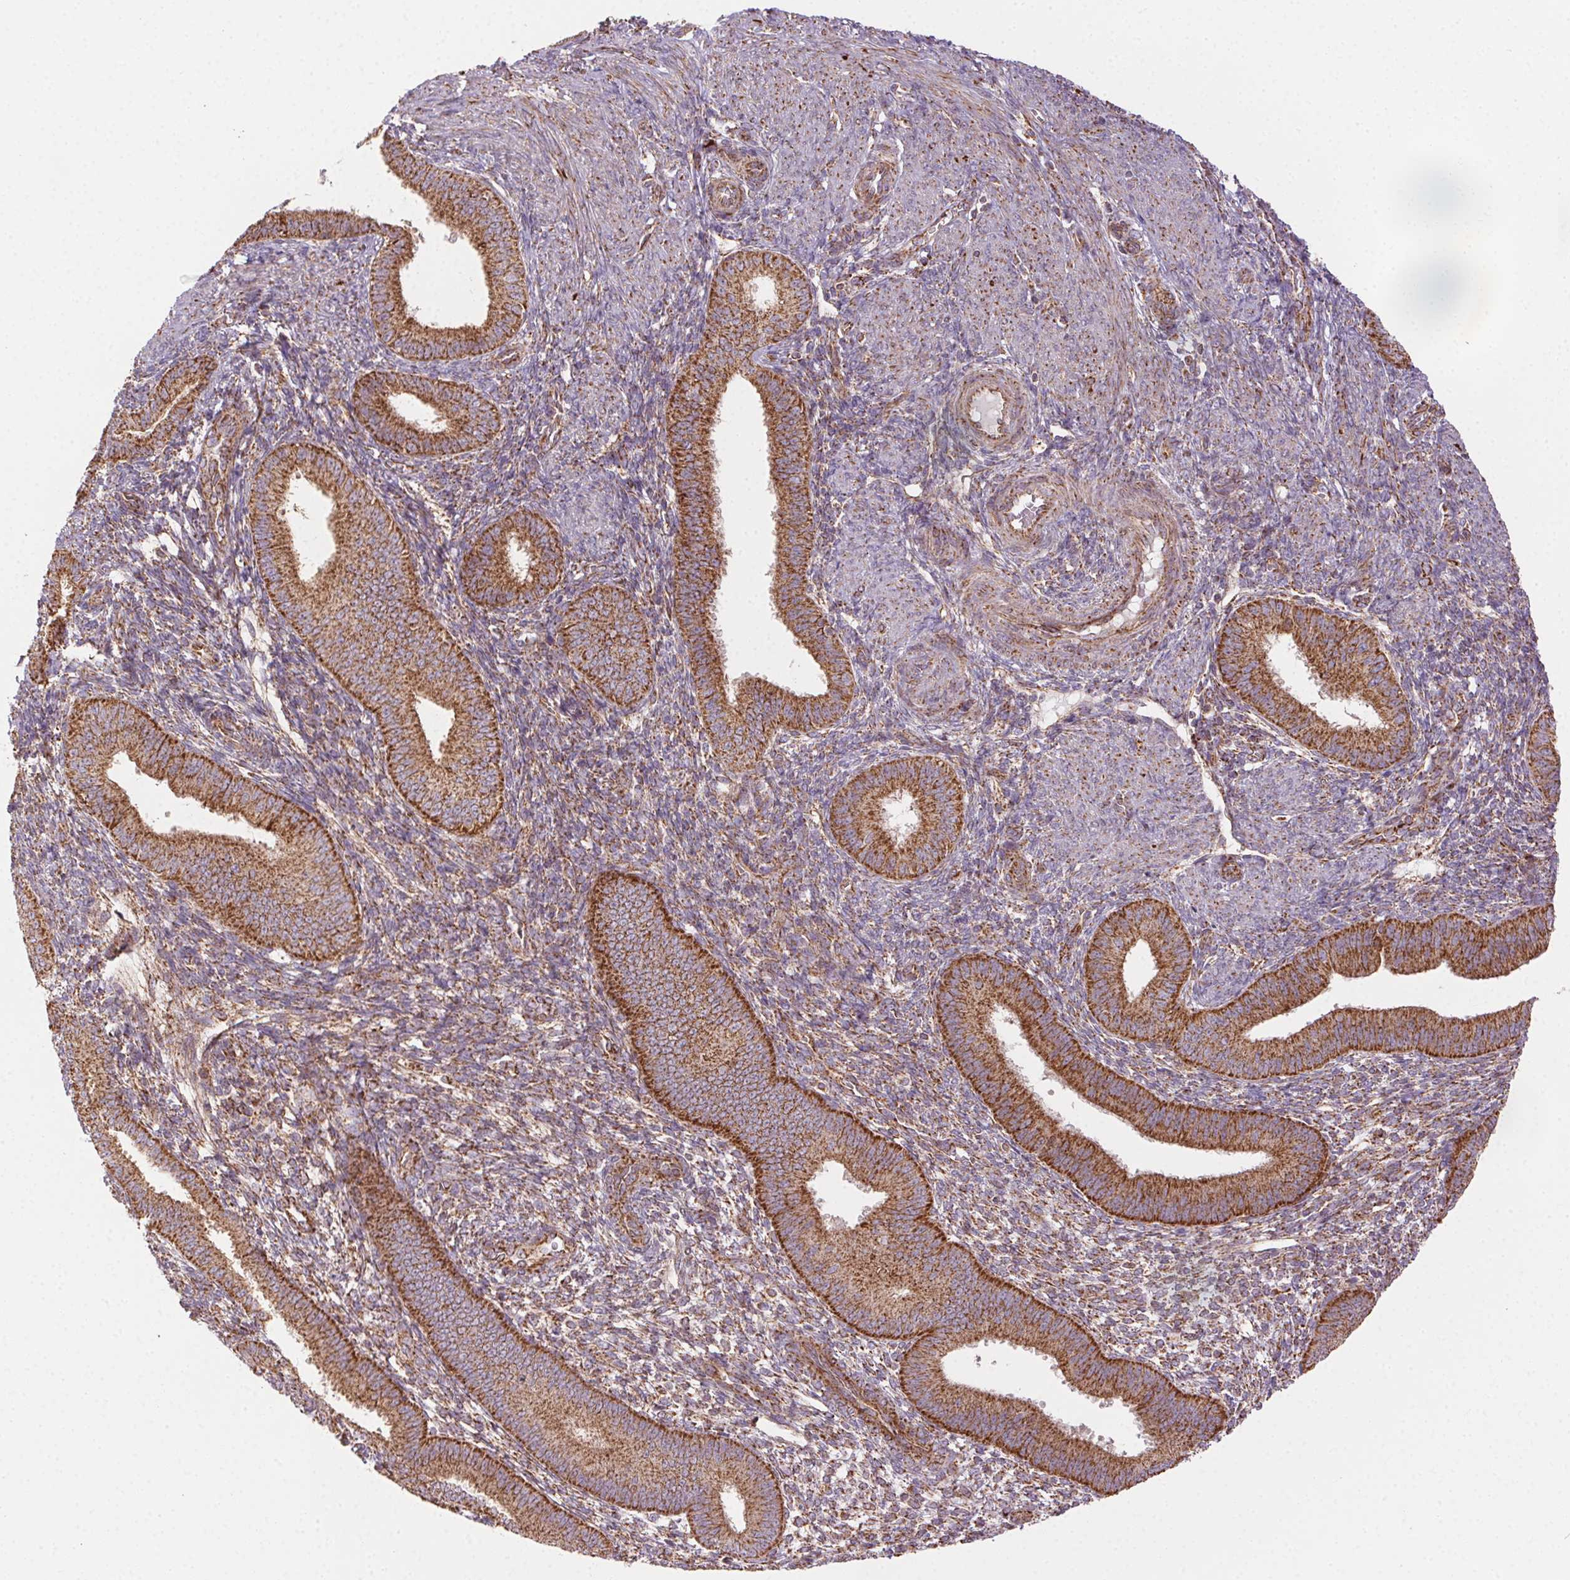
{"staining": {"intensity": "moderate", "quantity": ">75%", "location": "cytoplasmic/membranous"}, "tissue": "endometrium", "cell_type": "Cells in endometrial stroma", "image_type": "normal", "snomed": [{"axis": "morphology", "description": "Normal tissue, NOS"}, {"axis": "topography", "description": "Endometrium"}], "caption": "Cells in endometrial stroma demonstrate moderate cytoplasmic/membranous expression in about >75% of cells in unremarkable endometrium.", "gene": "CLPB", "patient": {"sex": "female", "age": 39}}